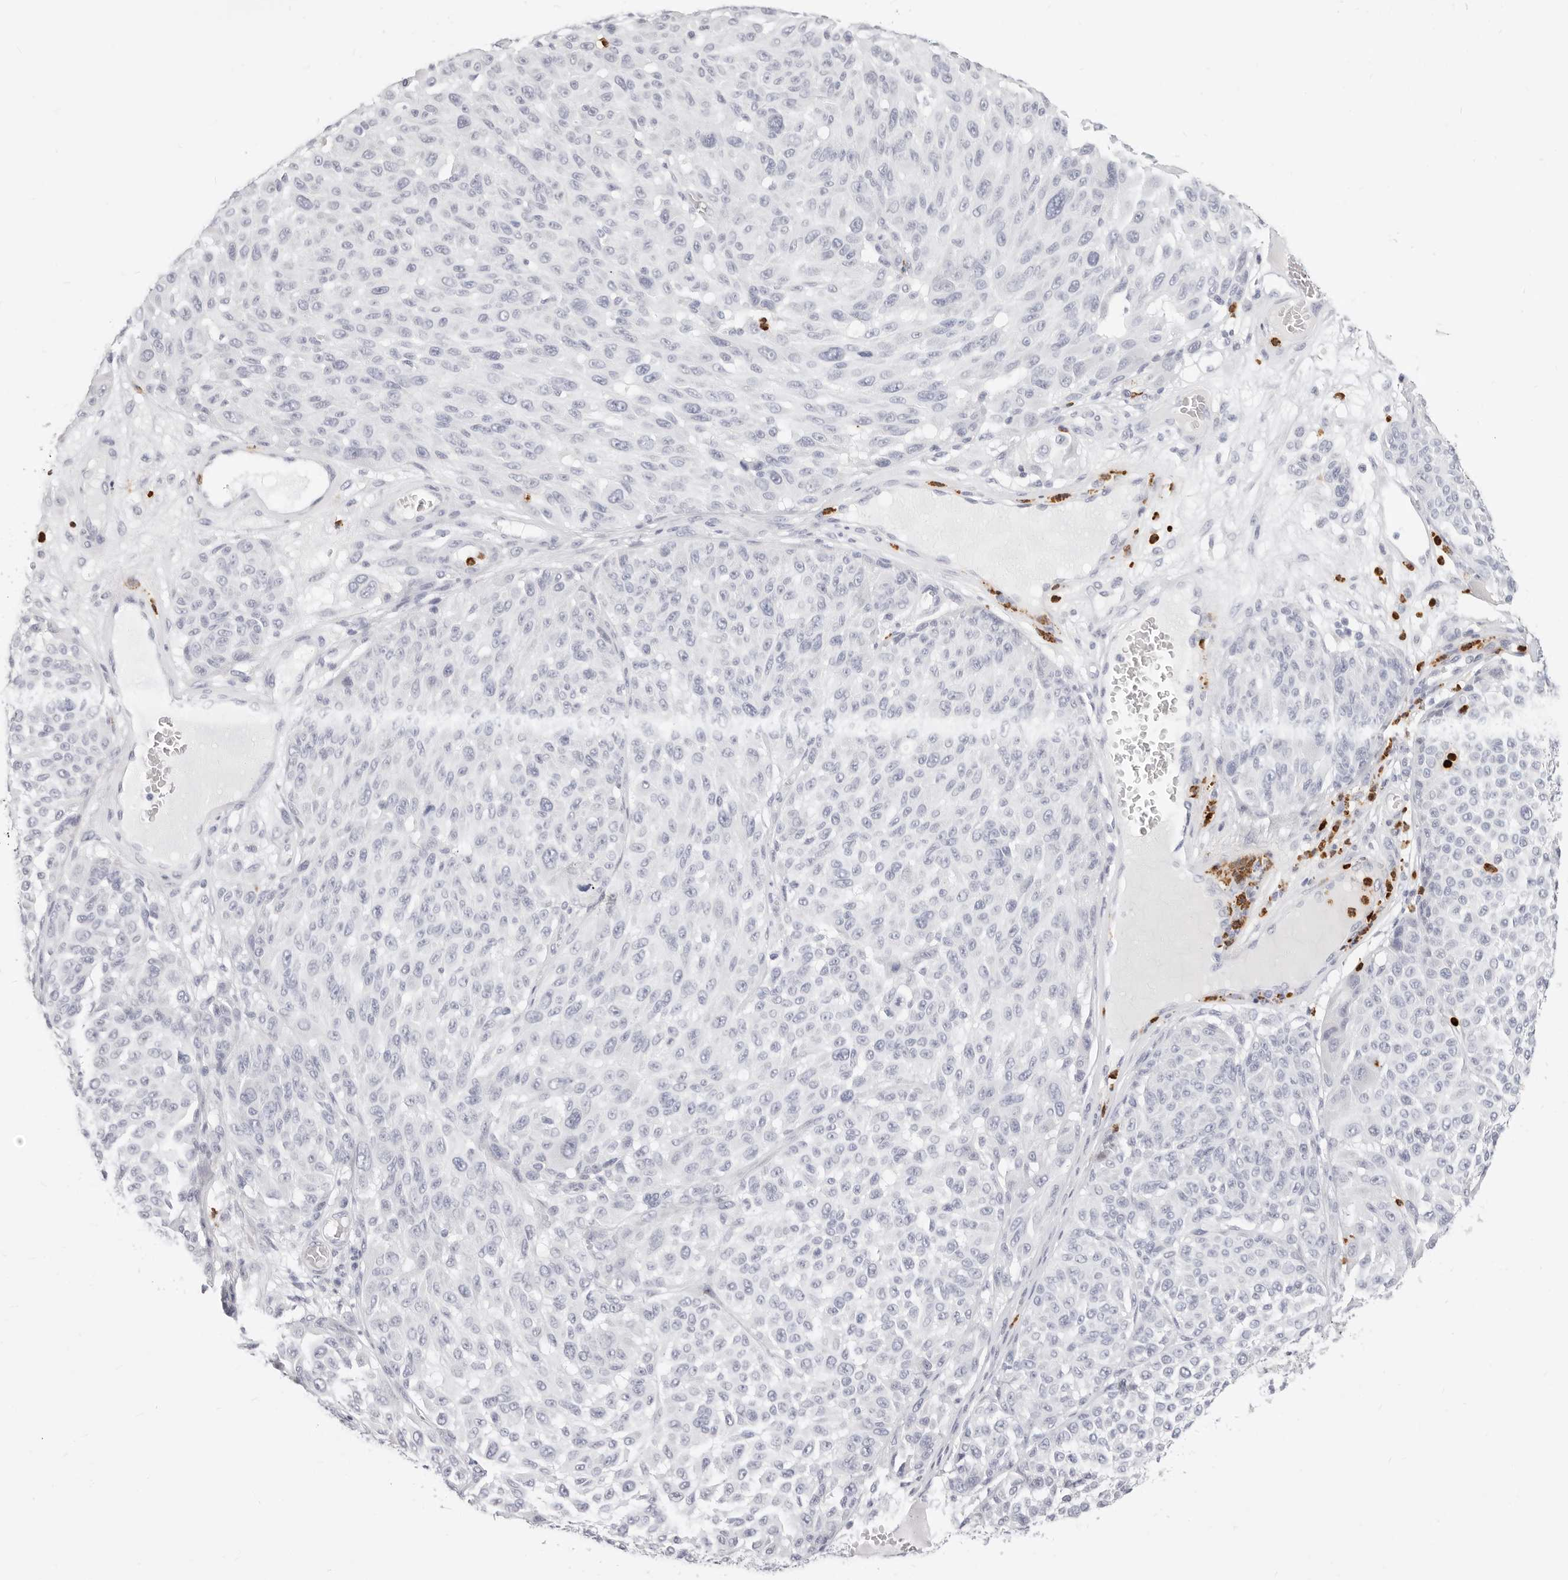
{"staining": {"intensity": "negative", "quantity": "none", "location": "none"}, "tissue": "melanoma", "cell_type": "Tumor cells", "image_type": "cancer", "snomed": [{"axis": "morphology", "description": "Malignant melanoma, NOS"}, {"axis": "topography", "description": "Skin"}], "caption": "Tumor cells show no significant protein expression in malignant melanoma. (IHC, brightfield microscopy, high magnification).", "gene": "CAMP", "patient": {"sex": "male", "age": 83}}